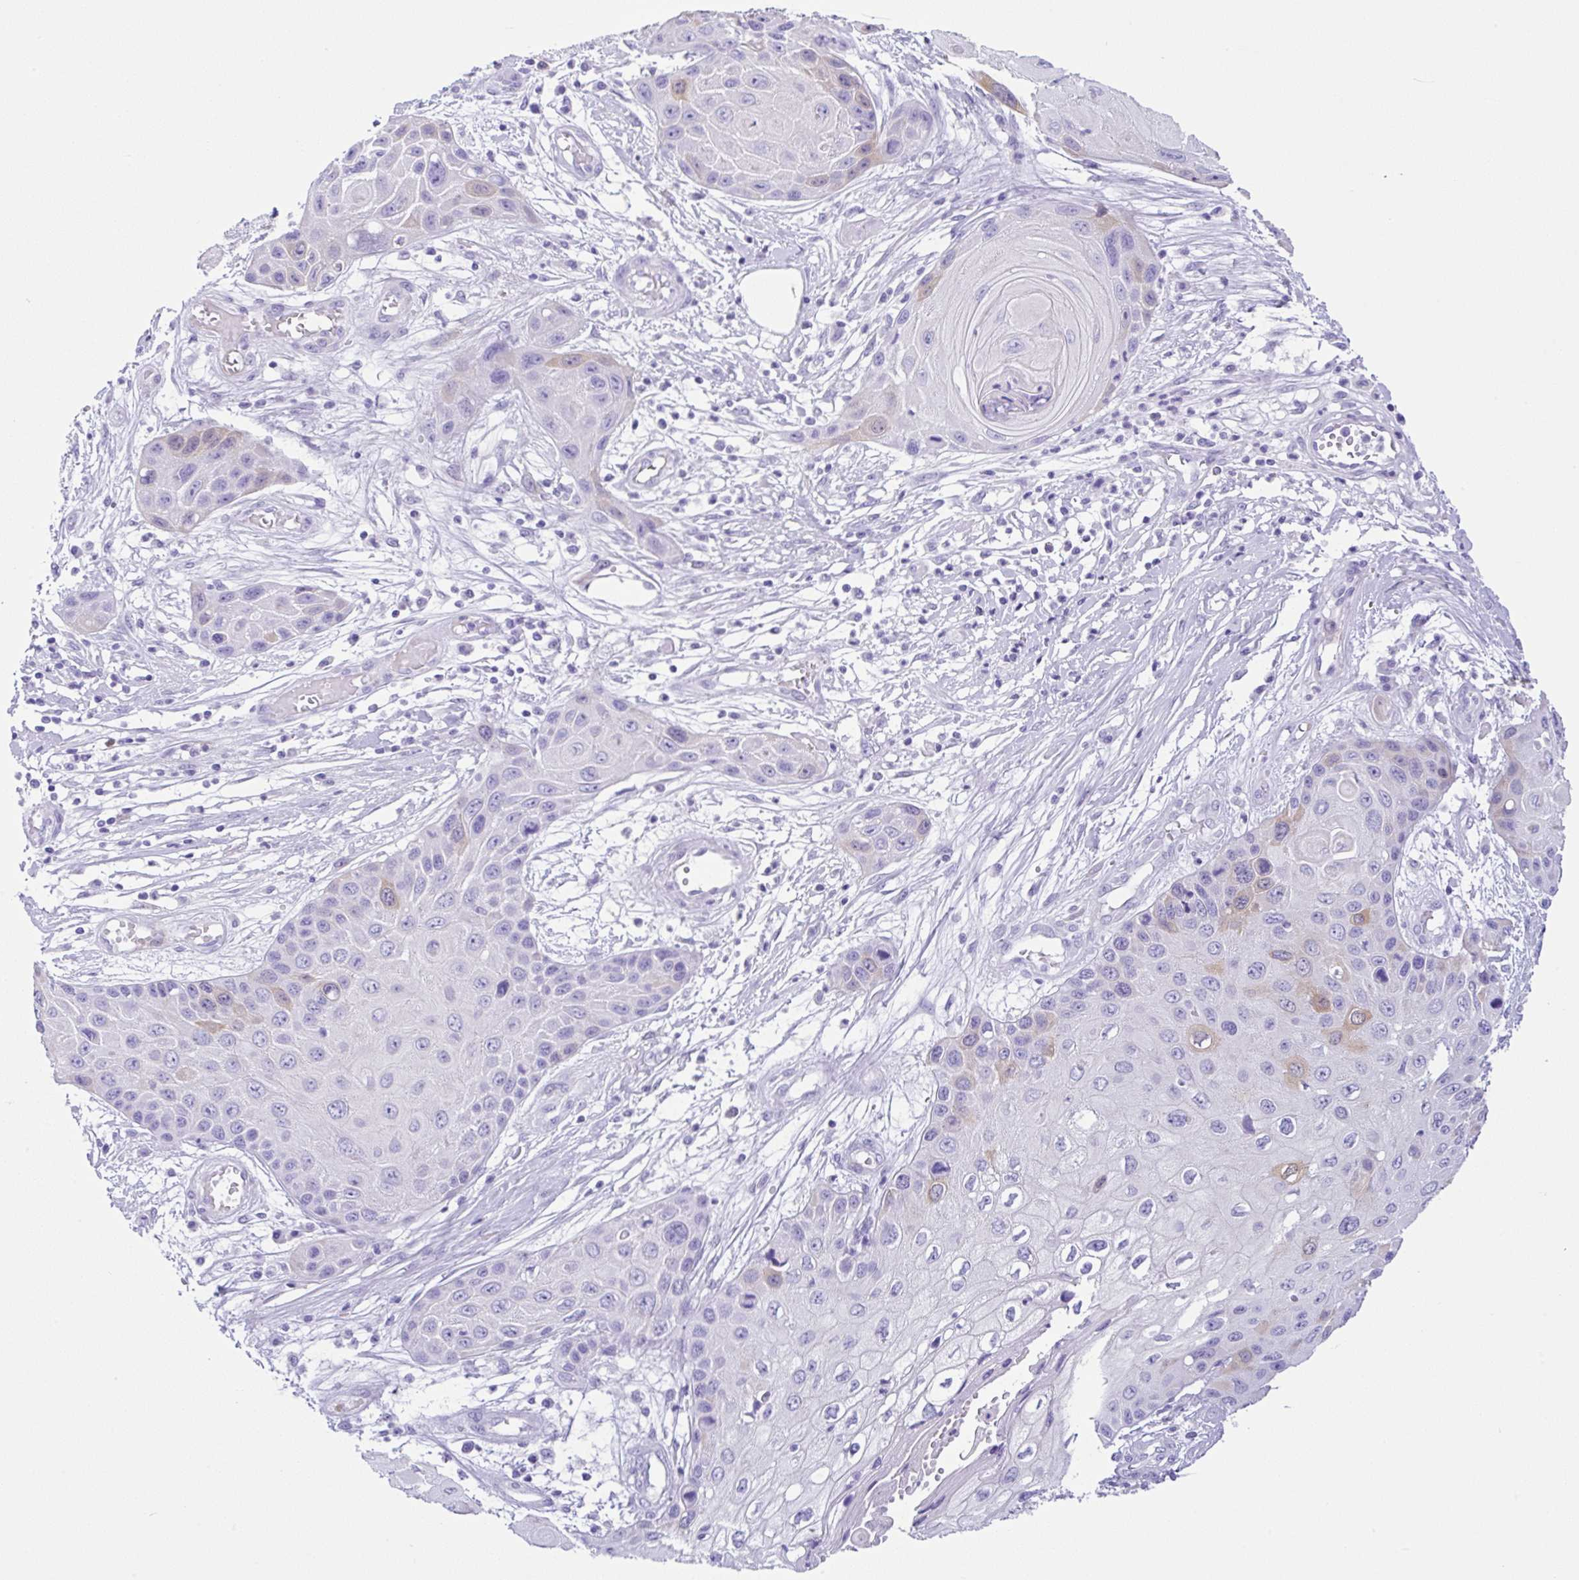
{"staining": {"intensity": "weak", "quantity": "<25%", "location": "cytoplasmic/membranous"}, "tissue": "skin cancer", "cell_type": "Tumor cells", "image_type": "cancer", "snomed": [{"axis": "morphology", "description": "Squamous cell carcinoma, NOS"}, {"axis": "topography", "description": "Skin"}, {"axis": "topography", "description": "Vulva"}], "caption": "Immunohistochemical staining of squamous cell carcinoma (skin) demonstrates no significant positivity in tumor cells.", "gene": "RRM2", "patient": {"sex": "female", "age": 44}}